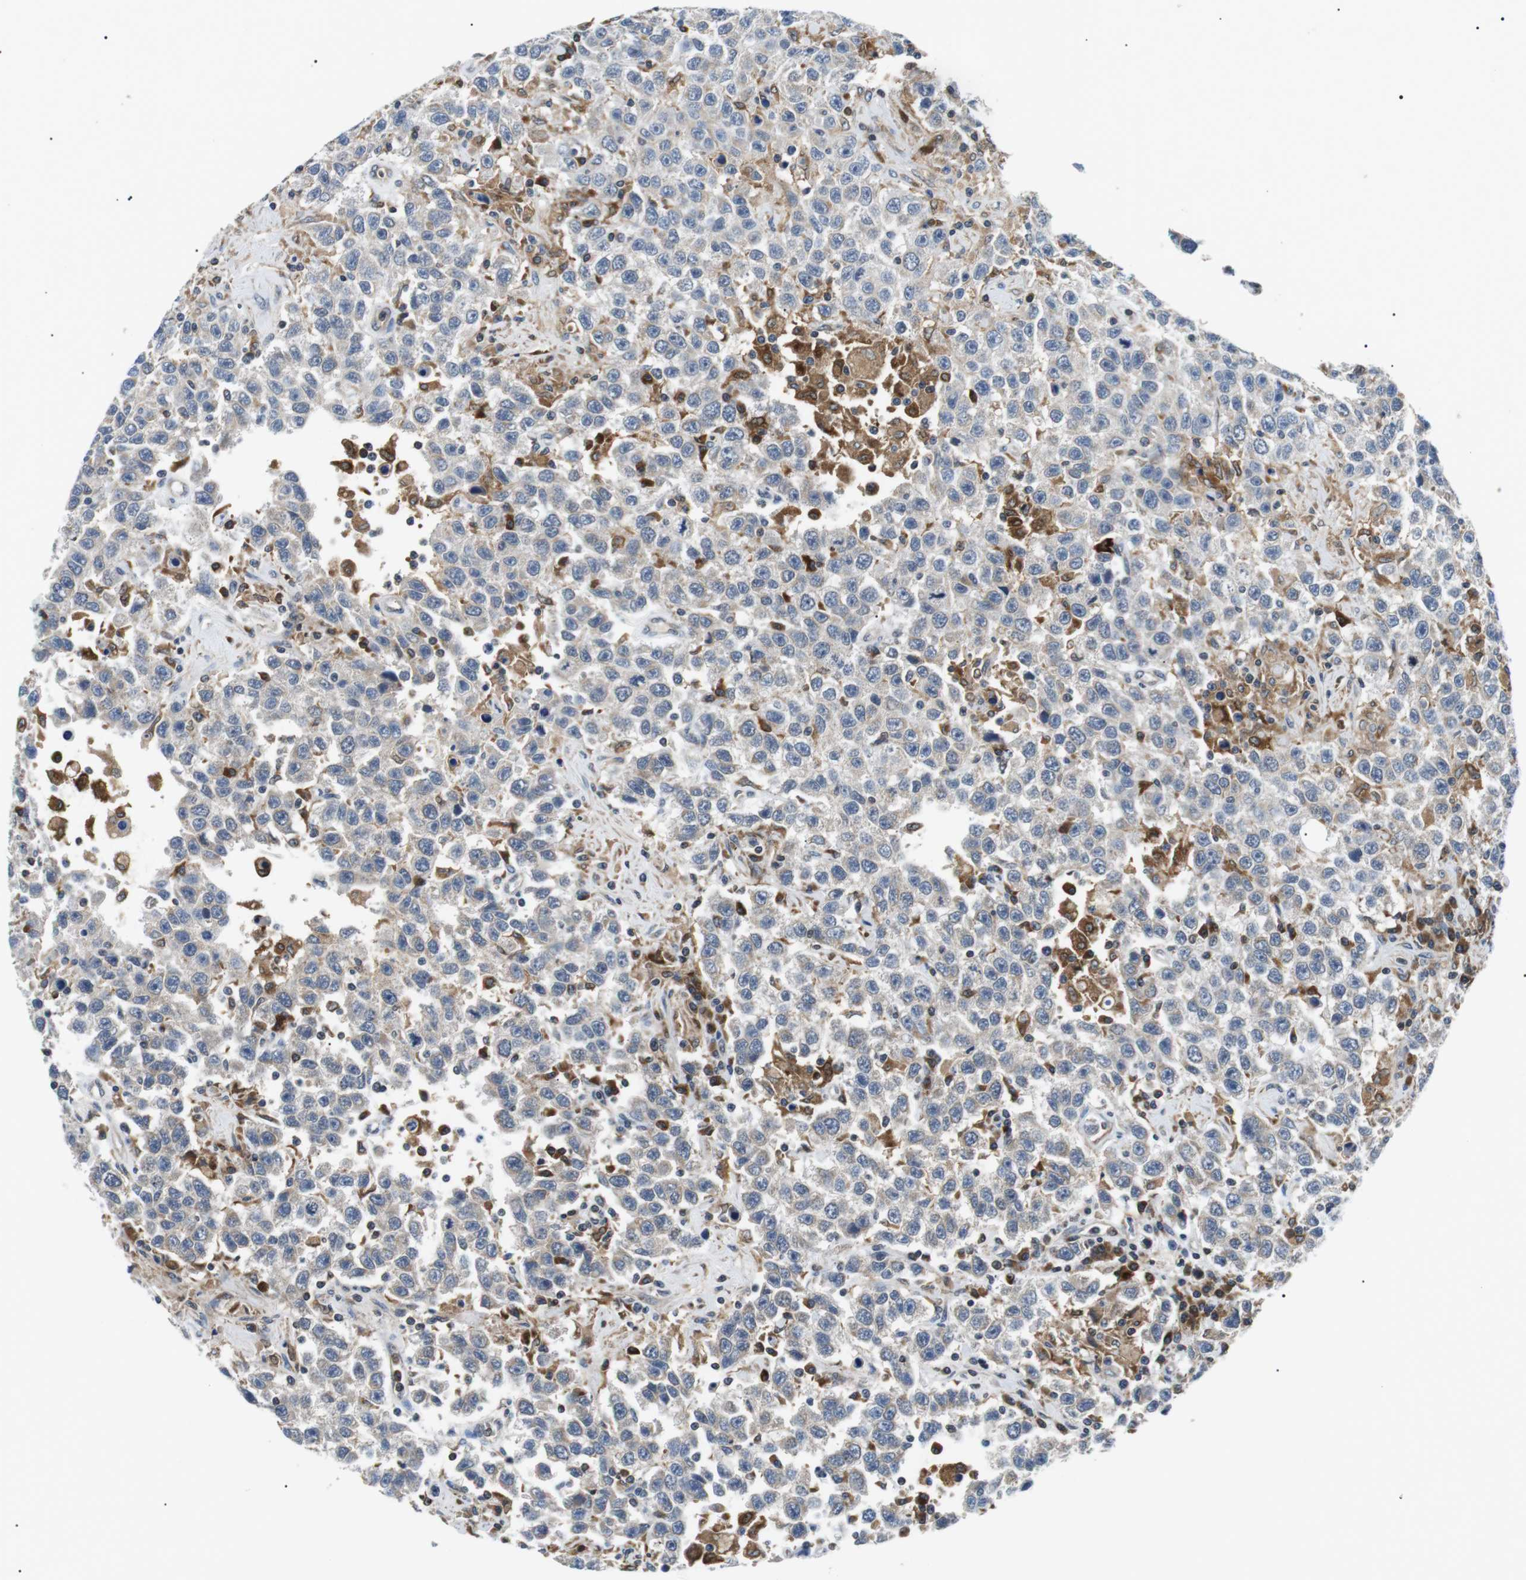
{"staining": {"intensity": "negative", "quantity": "none", "location": "none"}, "tissue": "testis cancer", "cell_type": "Tumor cells", "image_type": "cancer", "snomed": [{"axis": "morphology", "description": "Seminoma, NOS"}, {"axis": "topography", "description": "Testis"}], "caption": "The image exhibits no significant expression in tumor cells of testis seminoma. The staining was performed using DAB to visualize the protein expression in brown, while the nuclei were stained in blue with hematoxylin (Magnification: 20x).", "gene": "RAB9A", "patient": {"sex": "male", "age": 41}}